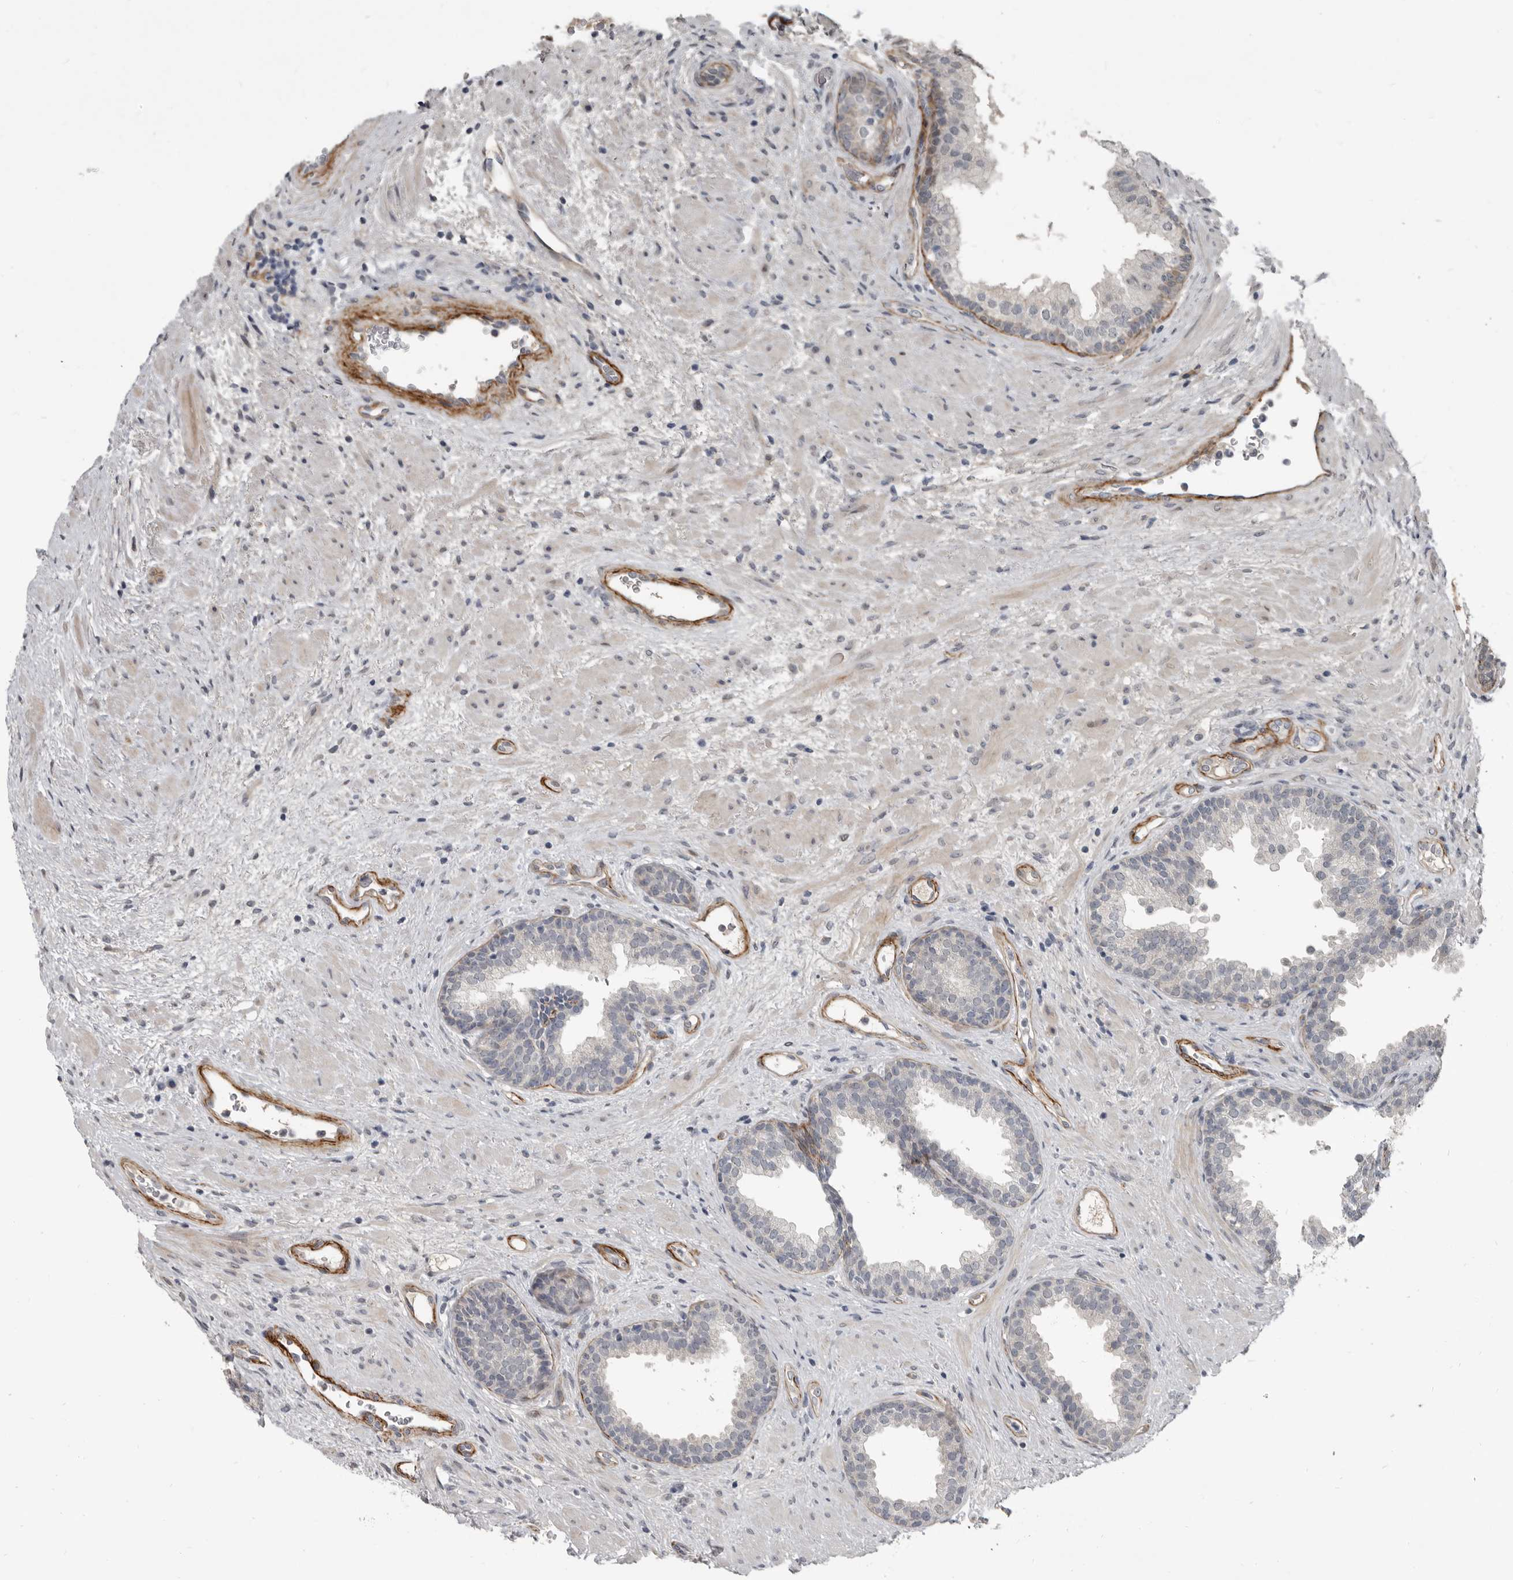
{"staining": {"intensity": "negative", "quantity": "none", "location": "none"}, "tissue": "prostate", "cell_type": "Glandular cells", "image_type": "normal", "snomed": [{"axis": "morphology", "description": "Normal tissue, NOS"}, {"axis": "topography", "description": "Prostate"}], "caption": "Immunohistochemistry of normal human prostate demonstrates no expression in glandular cells. (Stains: DAB (3,3'-diaminobenzidine) IHC with hematoxylin counter stain, Microscopy: brightfield microscopy at high magnification).", "gene": "C1orf216", "patient": {"sex": "male", "age": 76}}